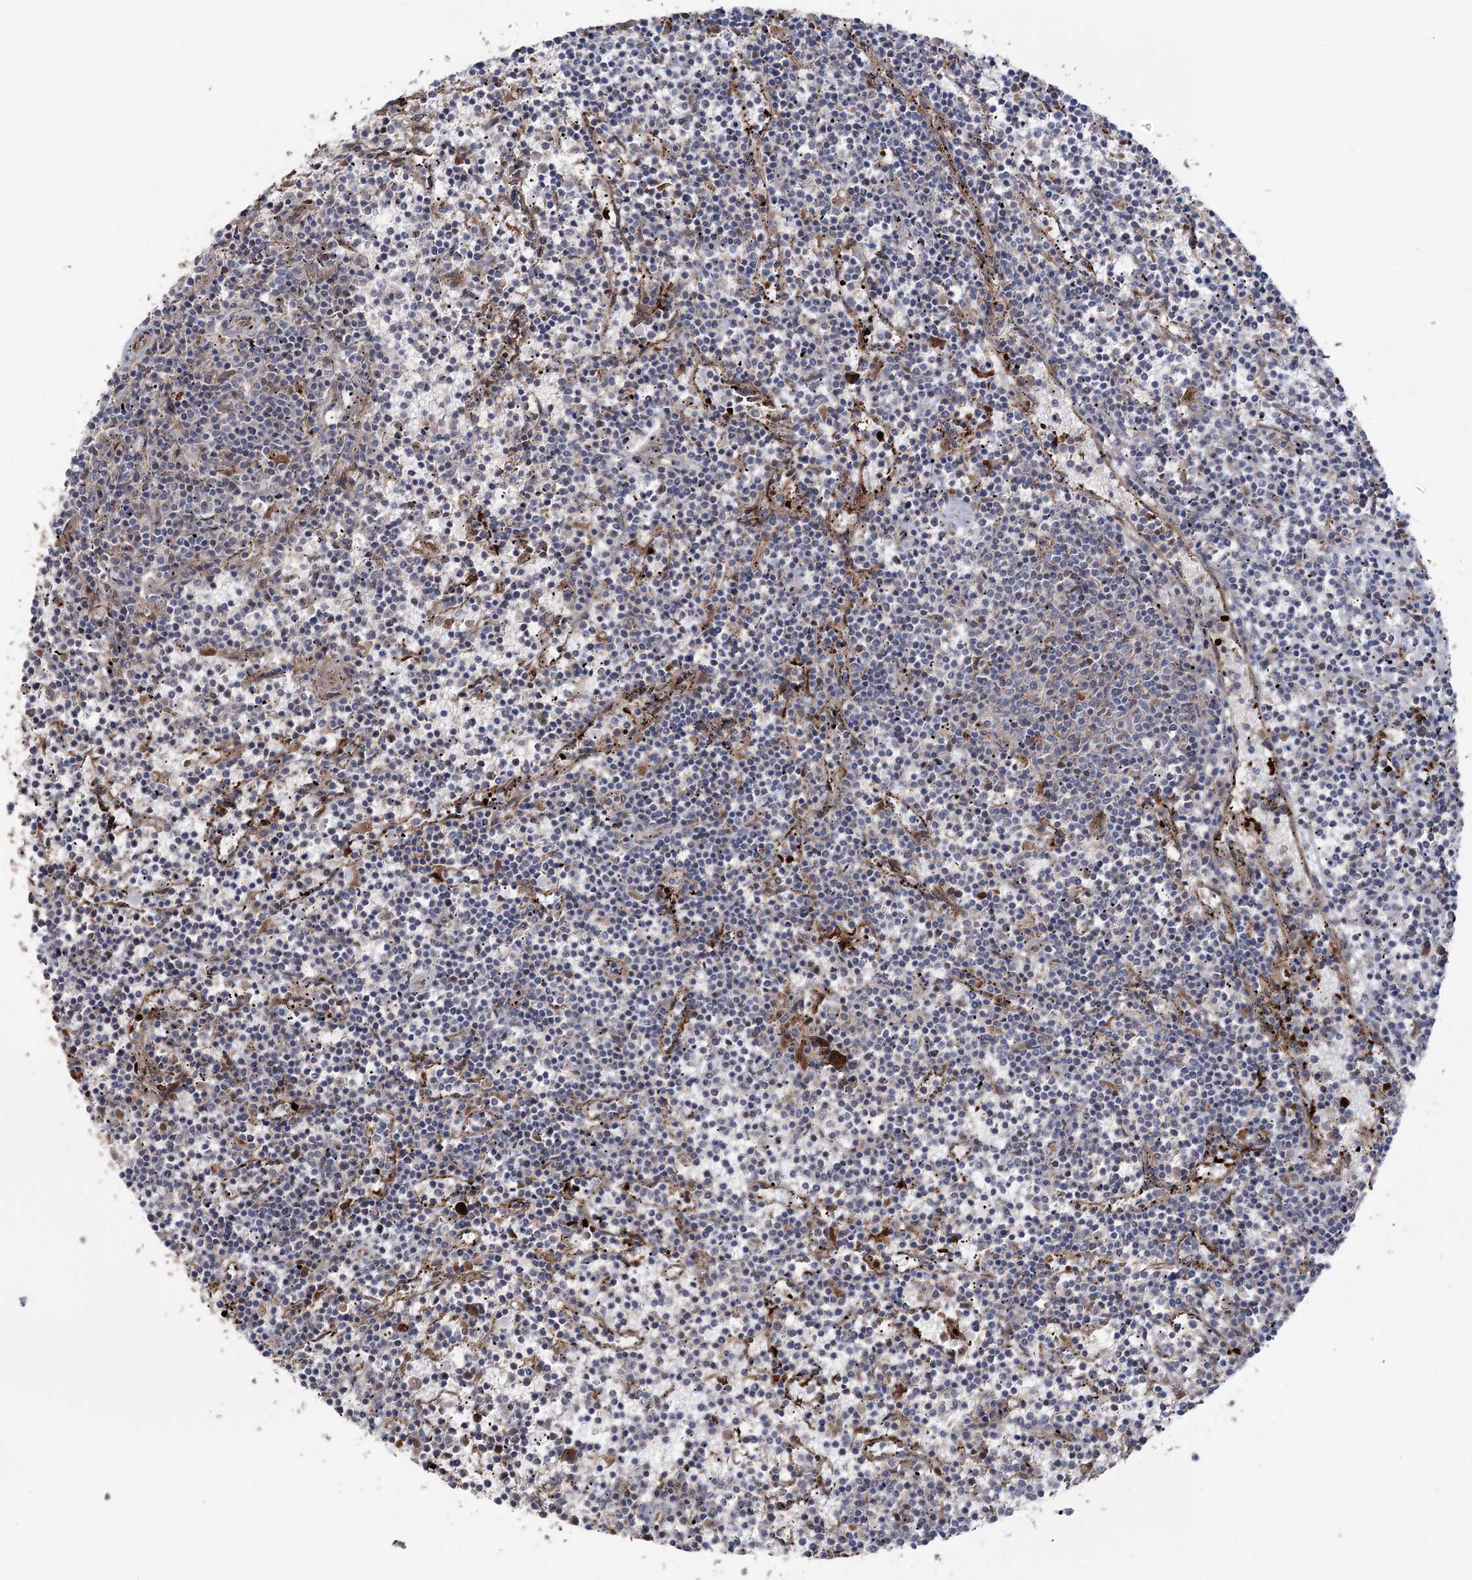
{"staining": {"intensity": "negative", "quantity": "none", "location": "none"}, "tissue": "lymphoma", "cell_type": "Tumor cells", "image_type": "cancer", "snomed": [{"axis": "morphology", "description": "Malignant lymphoma, non-Hodgkin's type, Low grade"}, {"axis": "topography", "description": "Spleen"}], "caption": "Immunohistochemical staining of malignant lymphoma, non-Hodgkin's type (low-grade) reveals no significant staining in tumor cells.", "gene": "OTUD1", "patient": {"sex": "female", "age": 50}}